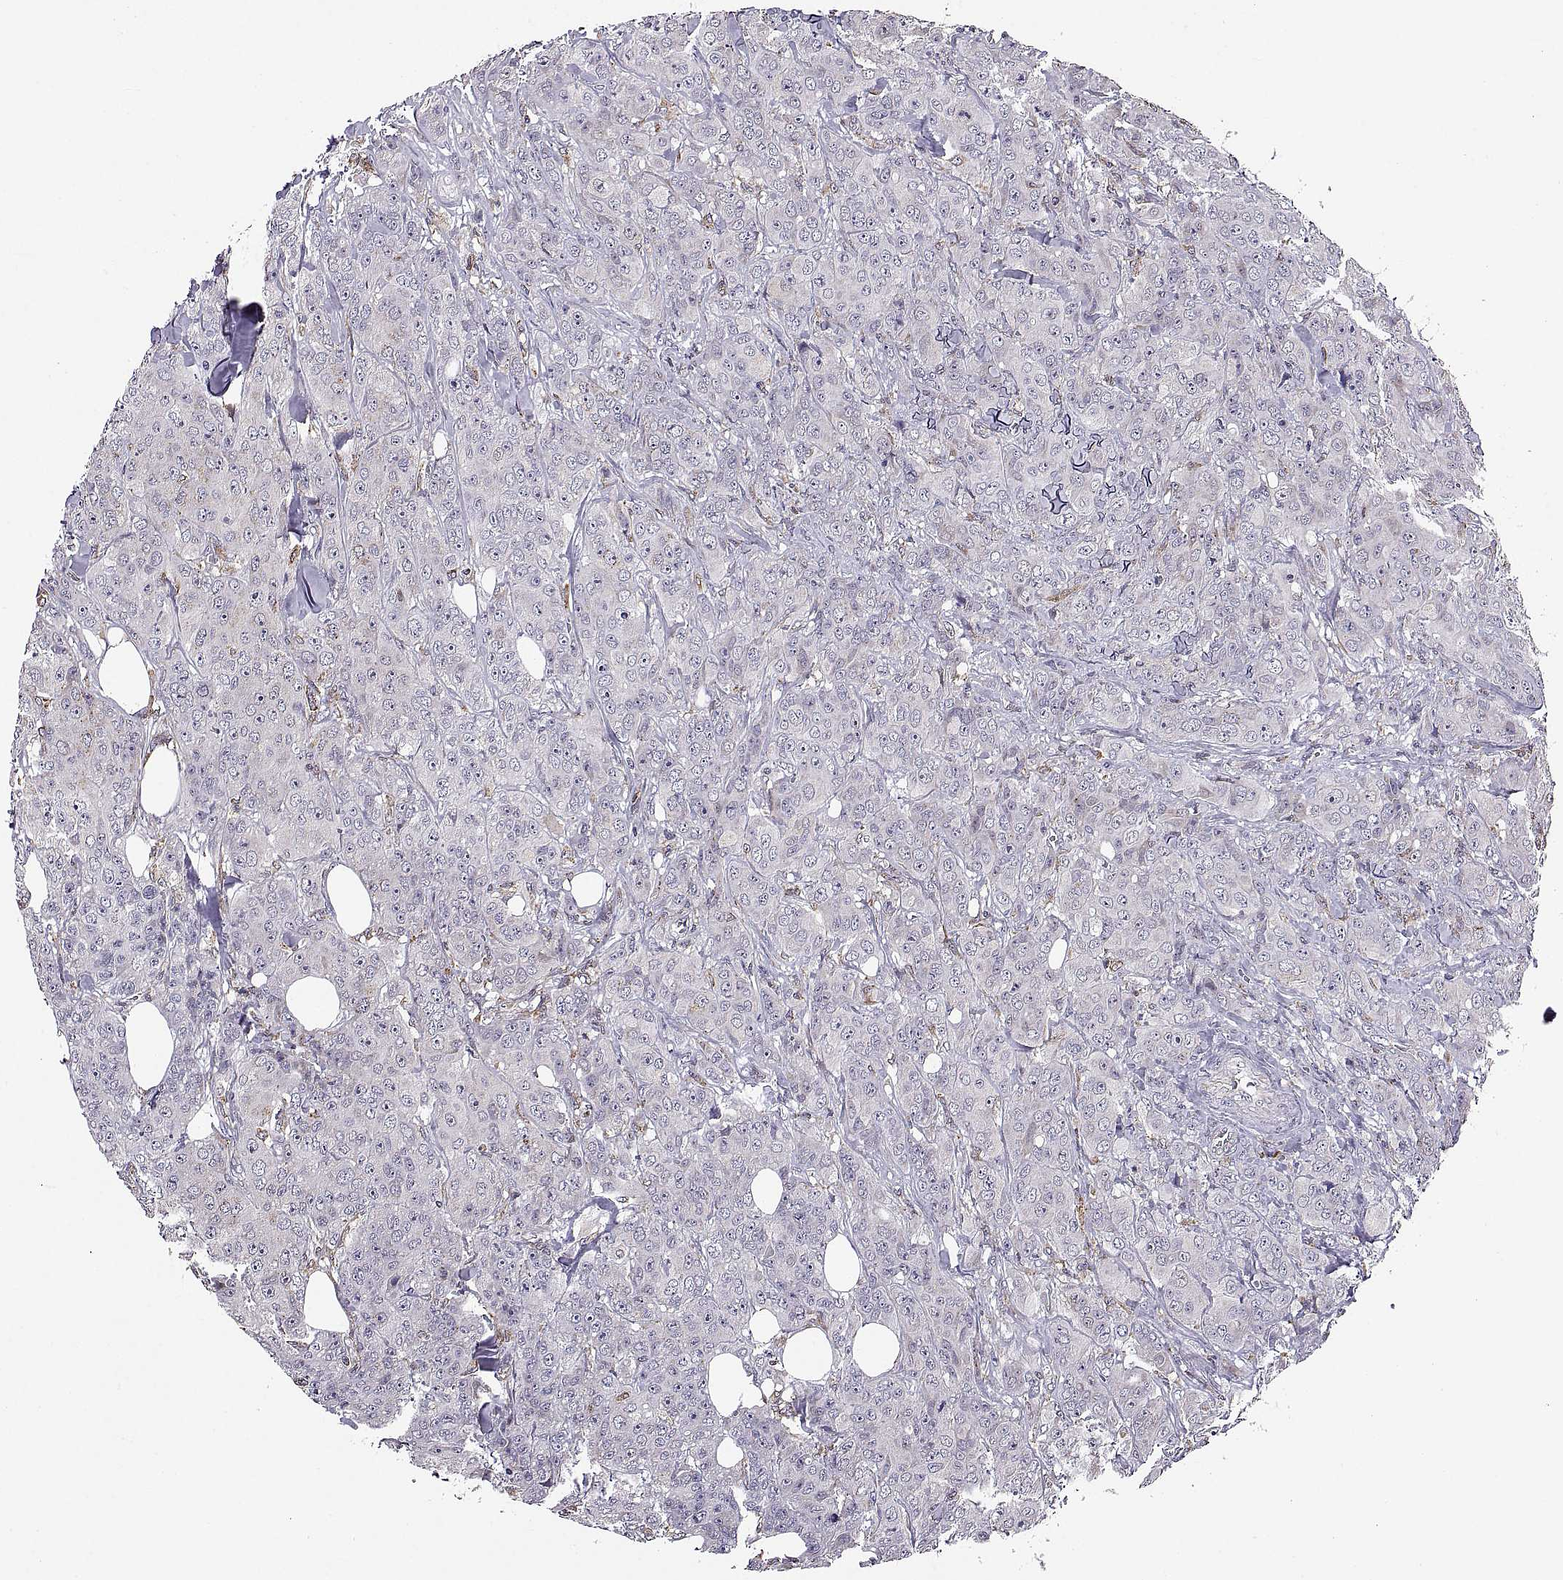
{"staining": {"intensity": "negative", "quantity": "none", "location": "none"}, "tissue": "breast cancer", "cell_type": "Tumor cells", "image_type": "cancer", "snomed": [{"axis": "morphology", "description": "Duct carcinoma"}, {"axis": "topography", "description": "Breast"}], "caption": "A photomicrograph of breast infiltrating ductal carcinoma stained for a protein demonstrates no brown staining in tumor cells.", "gene": "ACAP1", "patient": {"sex": "female", "age": 43}}